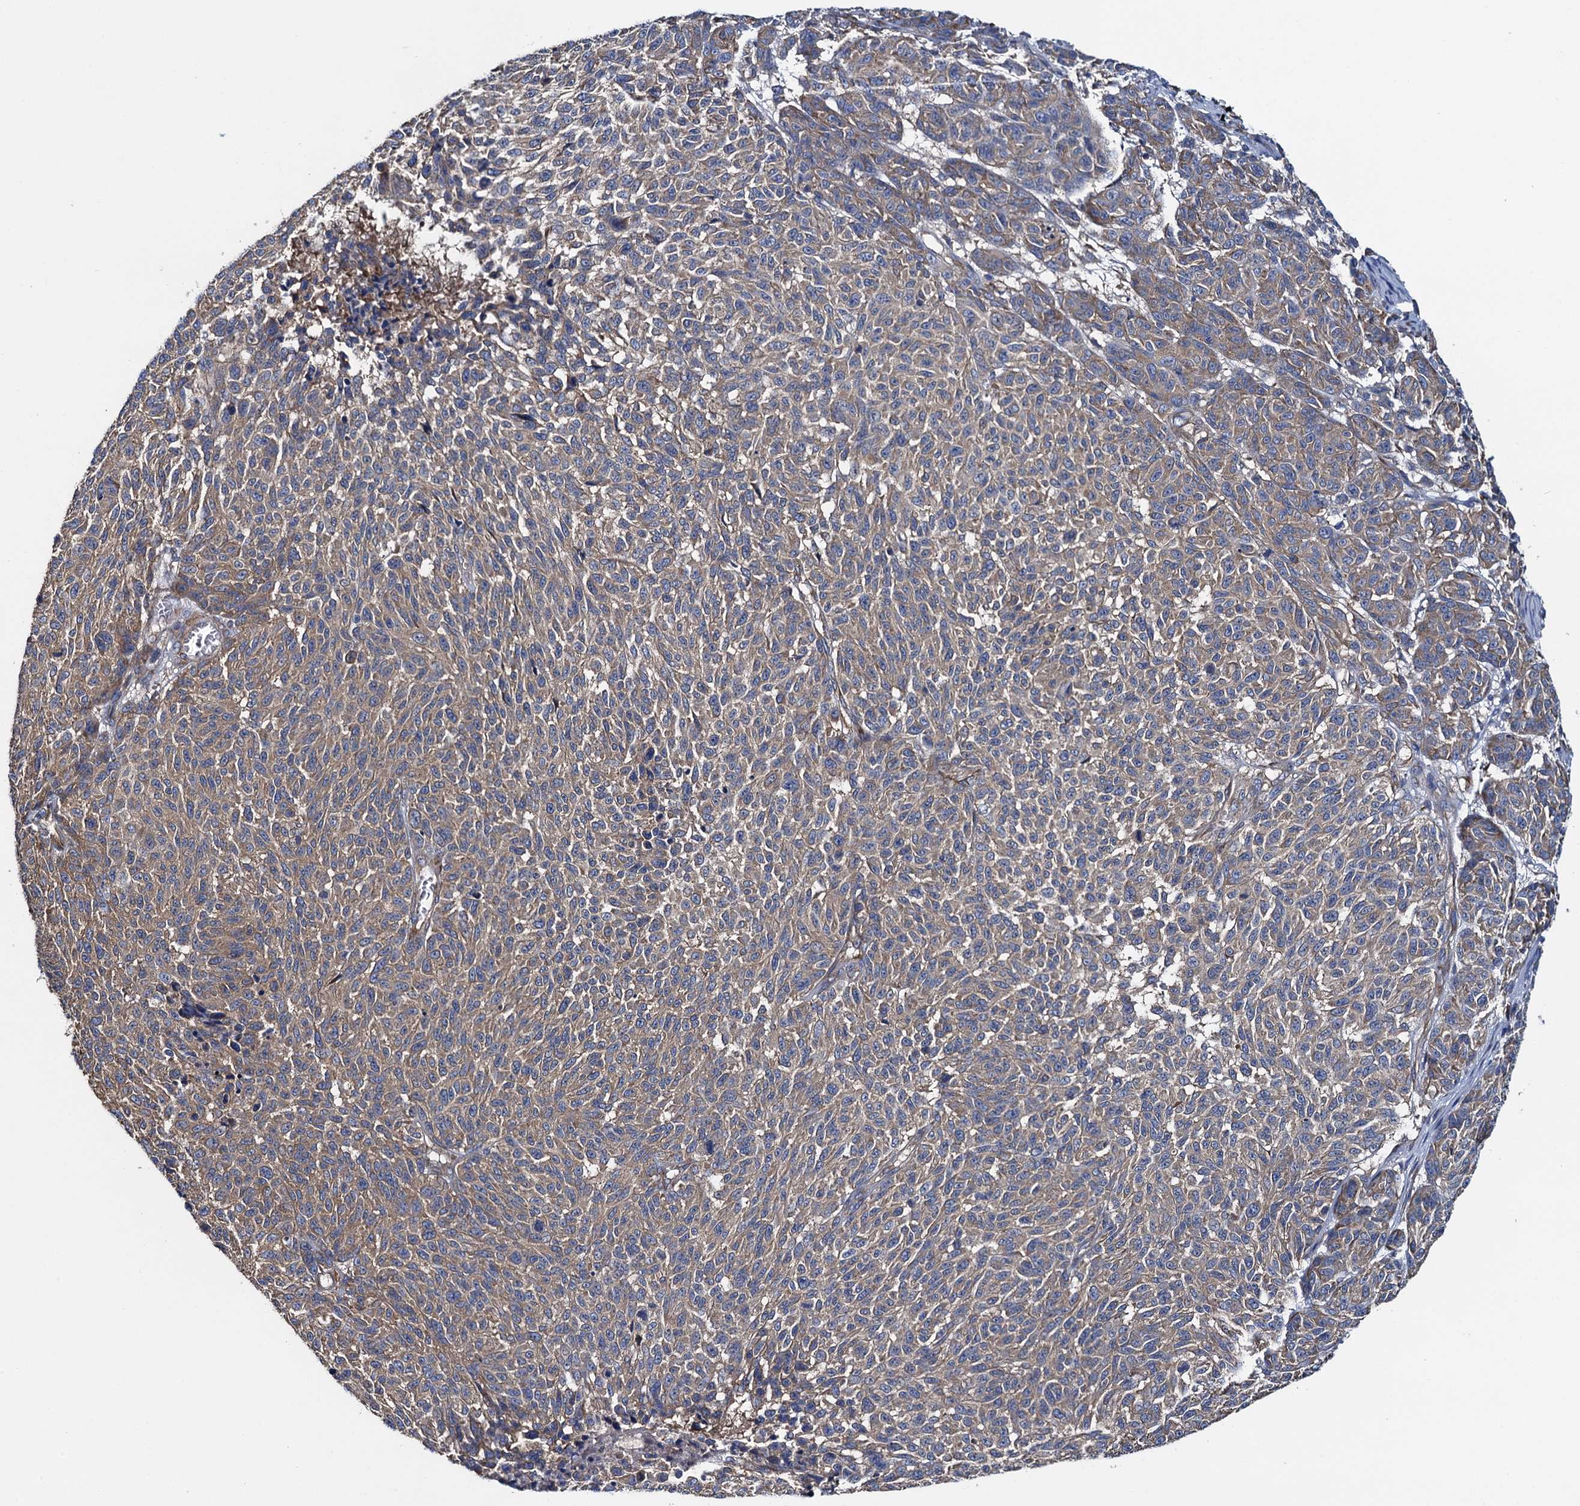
{"staining": {"intensity": "weak", "quantity": "25%-75%", "location": "cytoplasmic/membranous"}, "tissue": "melanoma", "cell_type": "Tumor cells", "image_type": "cancer", "snomed": [{"axis": "morphology", "description": "Malignant melanoma, NOS"}, {"axis": "topography", "description": "Skin"}], "caption": "DAB (3,3'-diaminobenzidine) immunohistochemical staining of human malignant melanoma shows weak cytoplasmic/membranous protein positivity in approximately 25%-75% of tumor cells. (brown staining indicates protein expression, while blue staining denotes nuclei).", "gene": "ADCY9", "patient": {"sex": "male", "age": 49}}